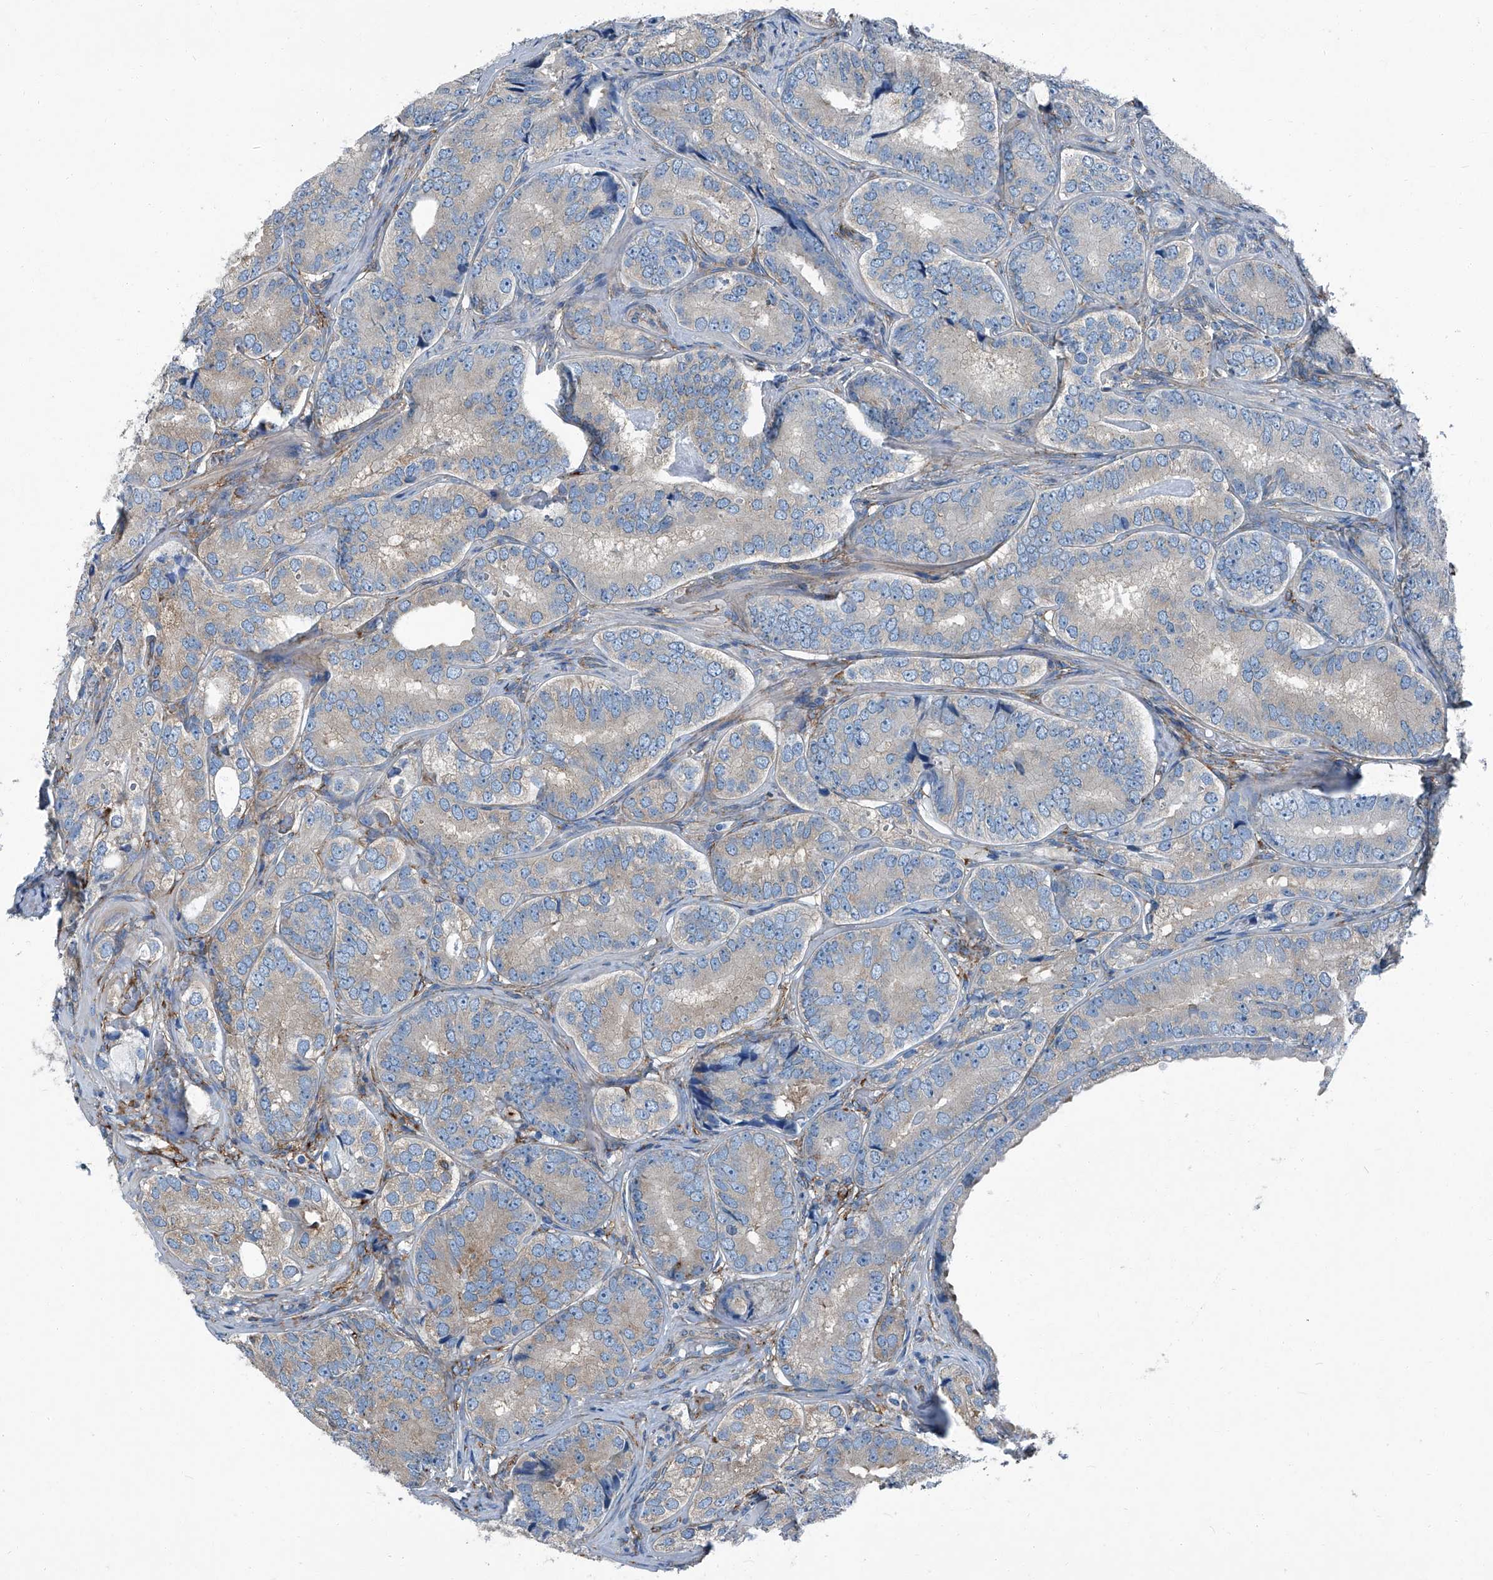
{"staining": {"intensity": "weak", "quantity": "25%-75%", "location": "cytoplasmic/membranous"}, "tissue": "prostate cancer", "cell_type": "Tumor cells", "image_type": "cancer", "snomed": [{"axis": "morphology", "description": "Adenocarcinoma, High grade"}, {"axis": "topography", "description": "Prostate"}], "caption": "Immunohistochemistry staining of prostate high-grade adenocarcinoma, which reveals low levels of weak cytoplasmic/membranous staining in approximately 25%-75% of tumor cells indicating weak cytoplasmic/membranous protein staining. The staining was performed using DAB (brown) for protein detection and nuclei were counterstained in hematoxylin (blue).", "gene": "SEPTIN7", "patient": {"sex": "male", "age": 56}}